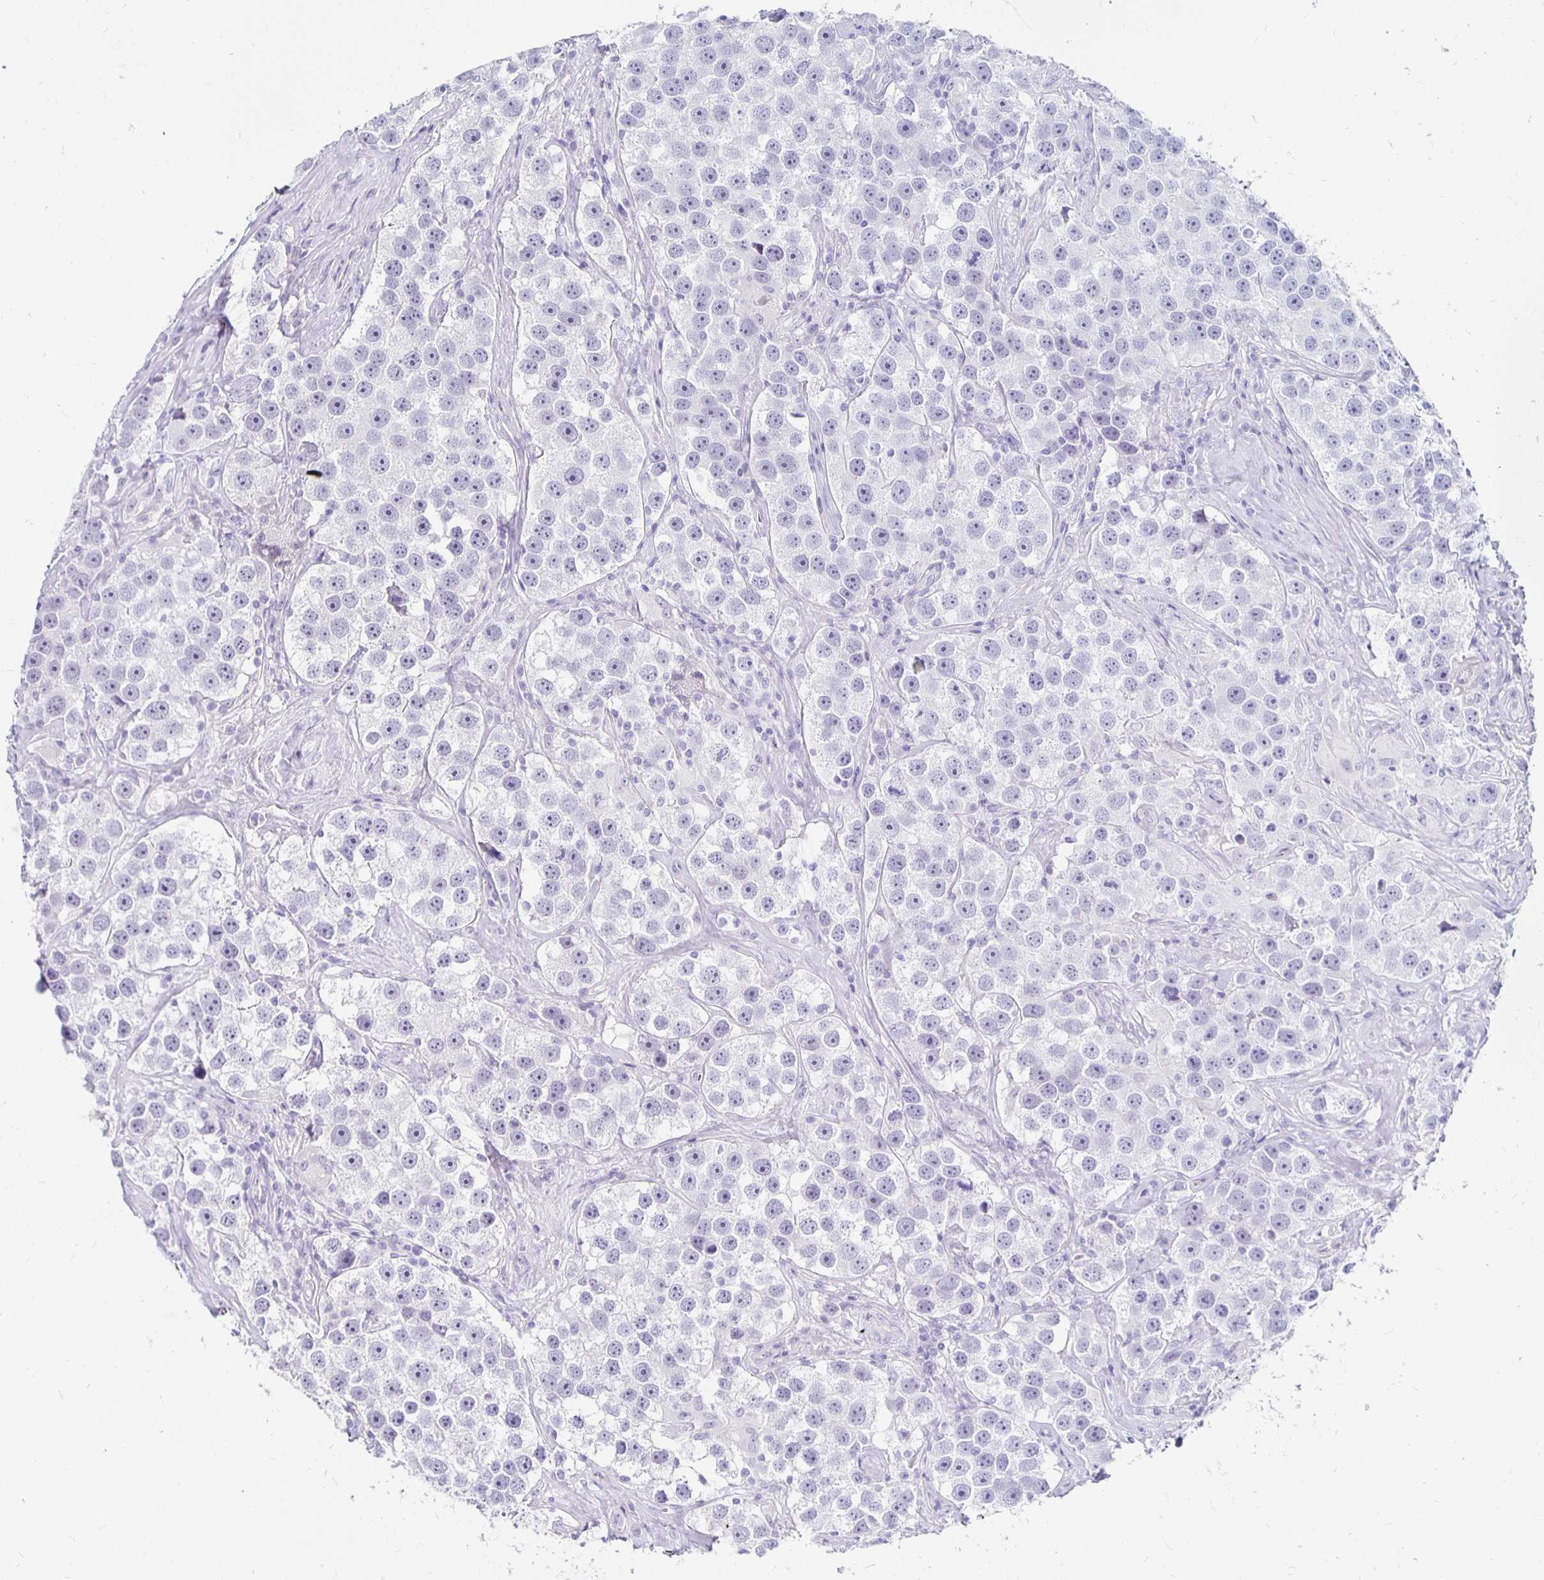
{"staining": {"intensity": "negative", "quantity": "none", "location": "none"}, "tissue": "testis cancer", "cell_type": "Tumor cells", "image_type": "cancer", "snomed": [{"axis": "morphology", "description": "Seminoma, NOS"}, {"axis": "topography", "description": "Testis"}], "caption": "Tumor cells show no significant expression in testis seminoma.", "gene": "KCNQ2", "patient": {"sex": "male", "age": 49}}